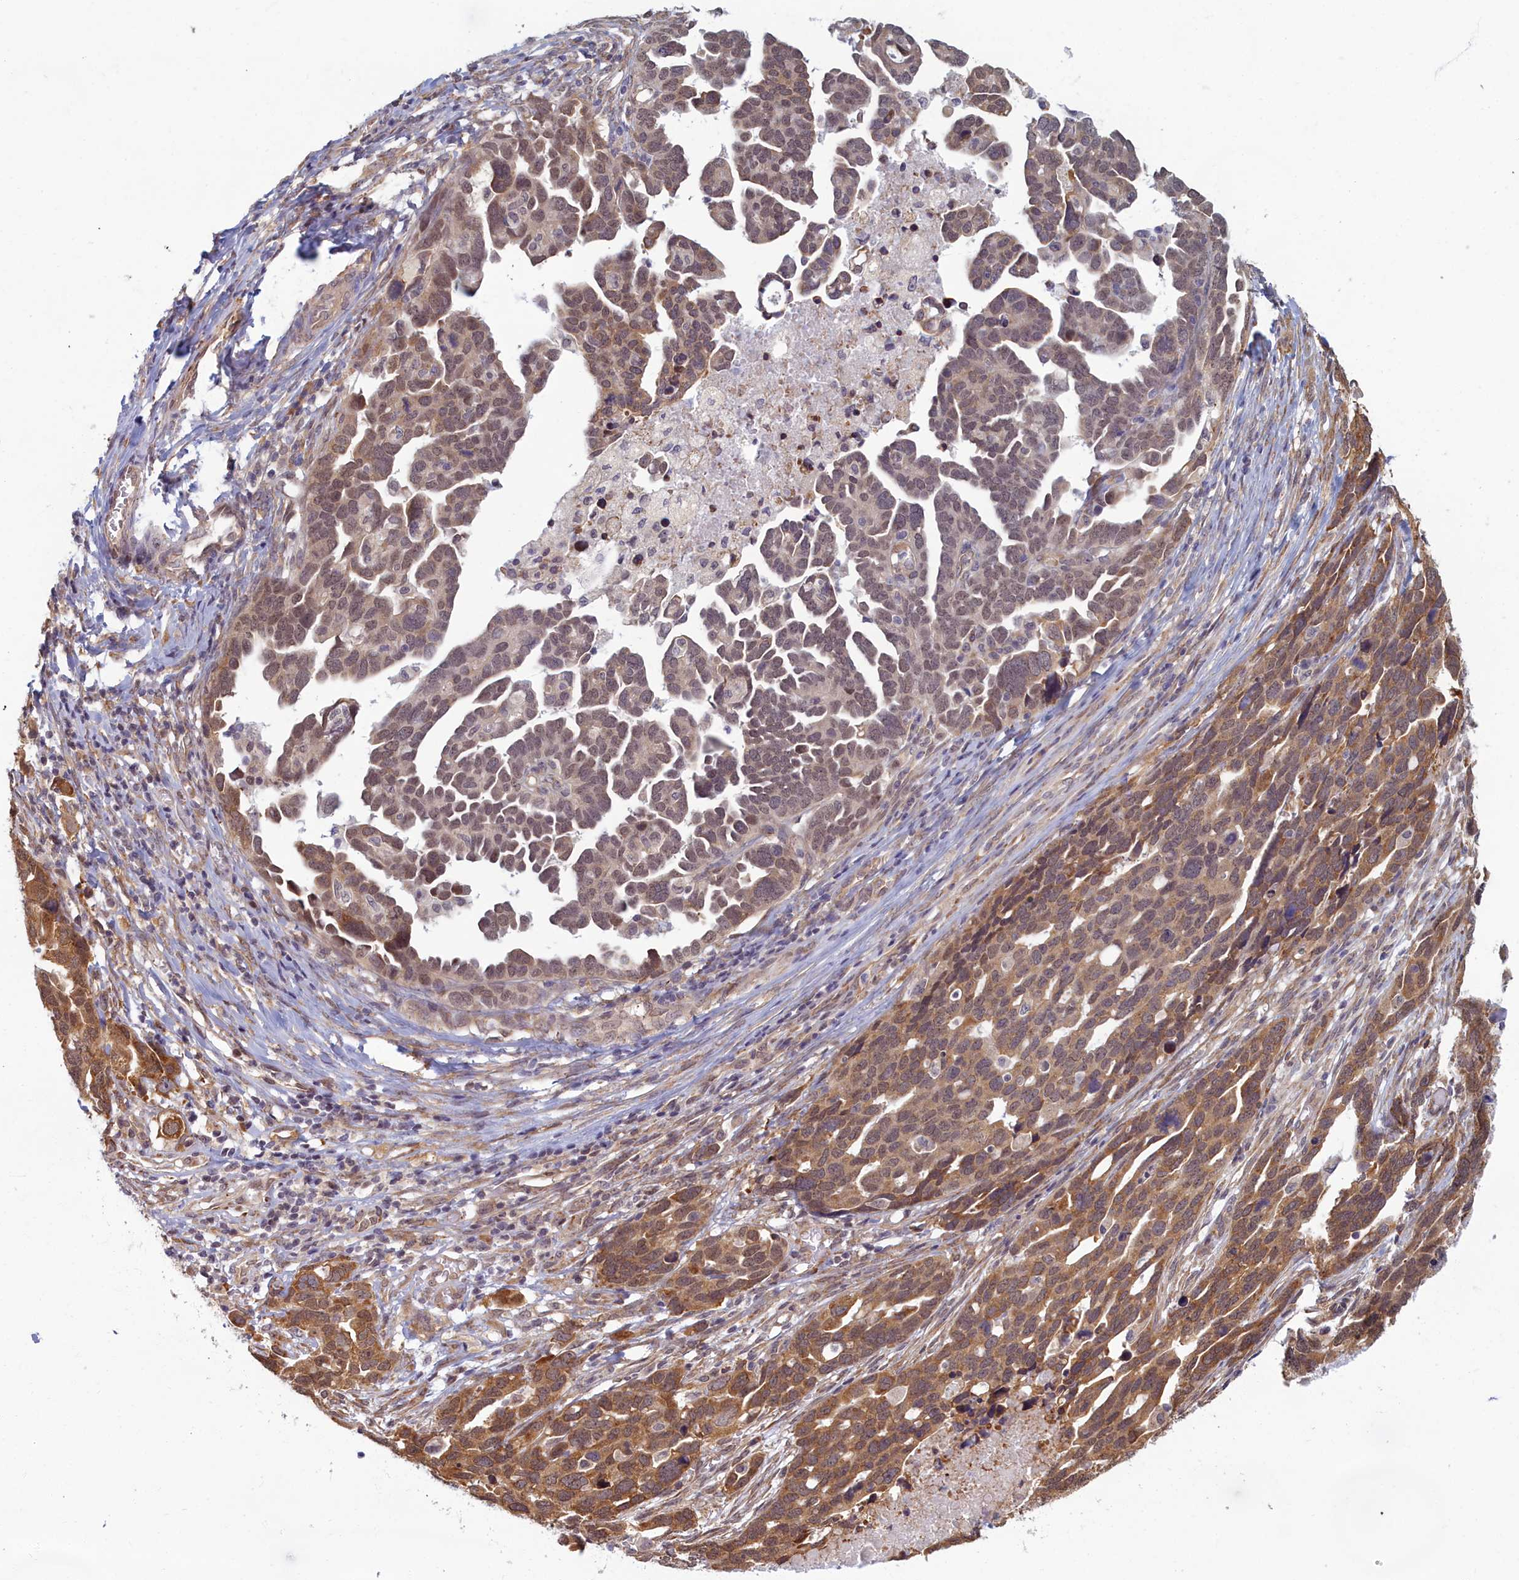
{"staining": {"intensity": "moderate", "quantity": "25%-75%", "location": "cytoplasmic/membranous"}, "tissue": "ovarian cancer", "cell_type": "Tumor cells", "image_type": "cancer", "snomed": [{"axis": "morphology", "description": "Cystadenocarcinoma, serous, NOS"}, {"axis": "topography", "description": "Ovary"}], "caption": "Brown immunohistochemical staining in human serous cystadenocarcinoma (ovarian) exhibits moderate cytoplasmic/membranous expression in about 25%-75% of tumor cells.", "gene": "MAK16", "patient": {"sex": "female", "age": 54}}